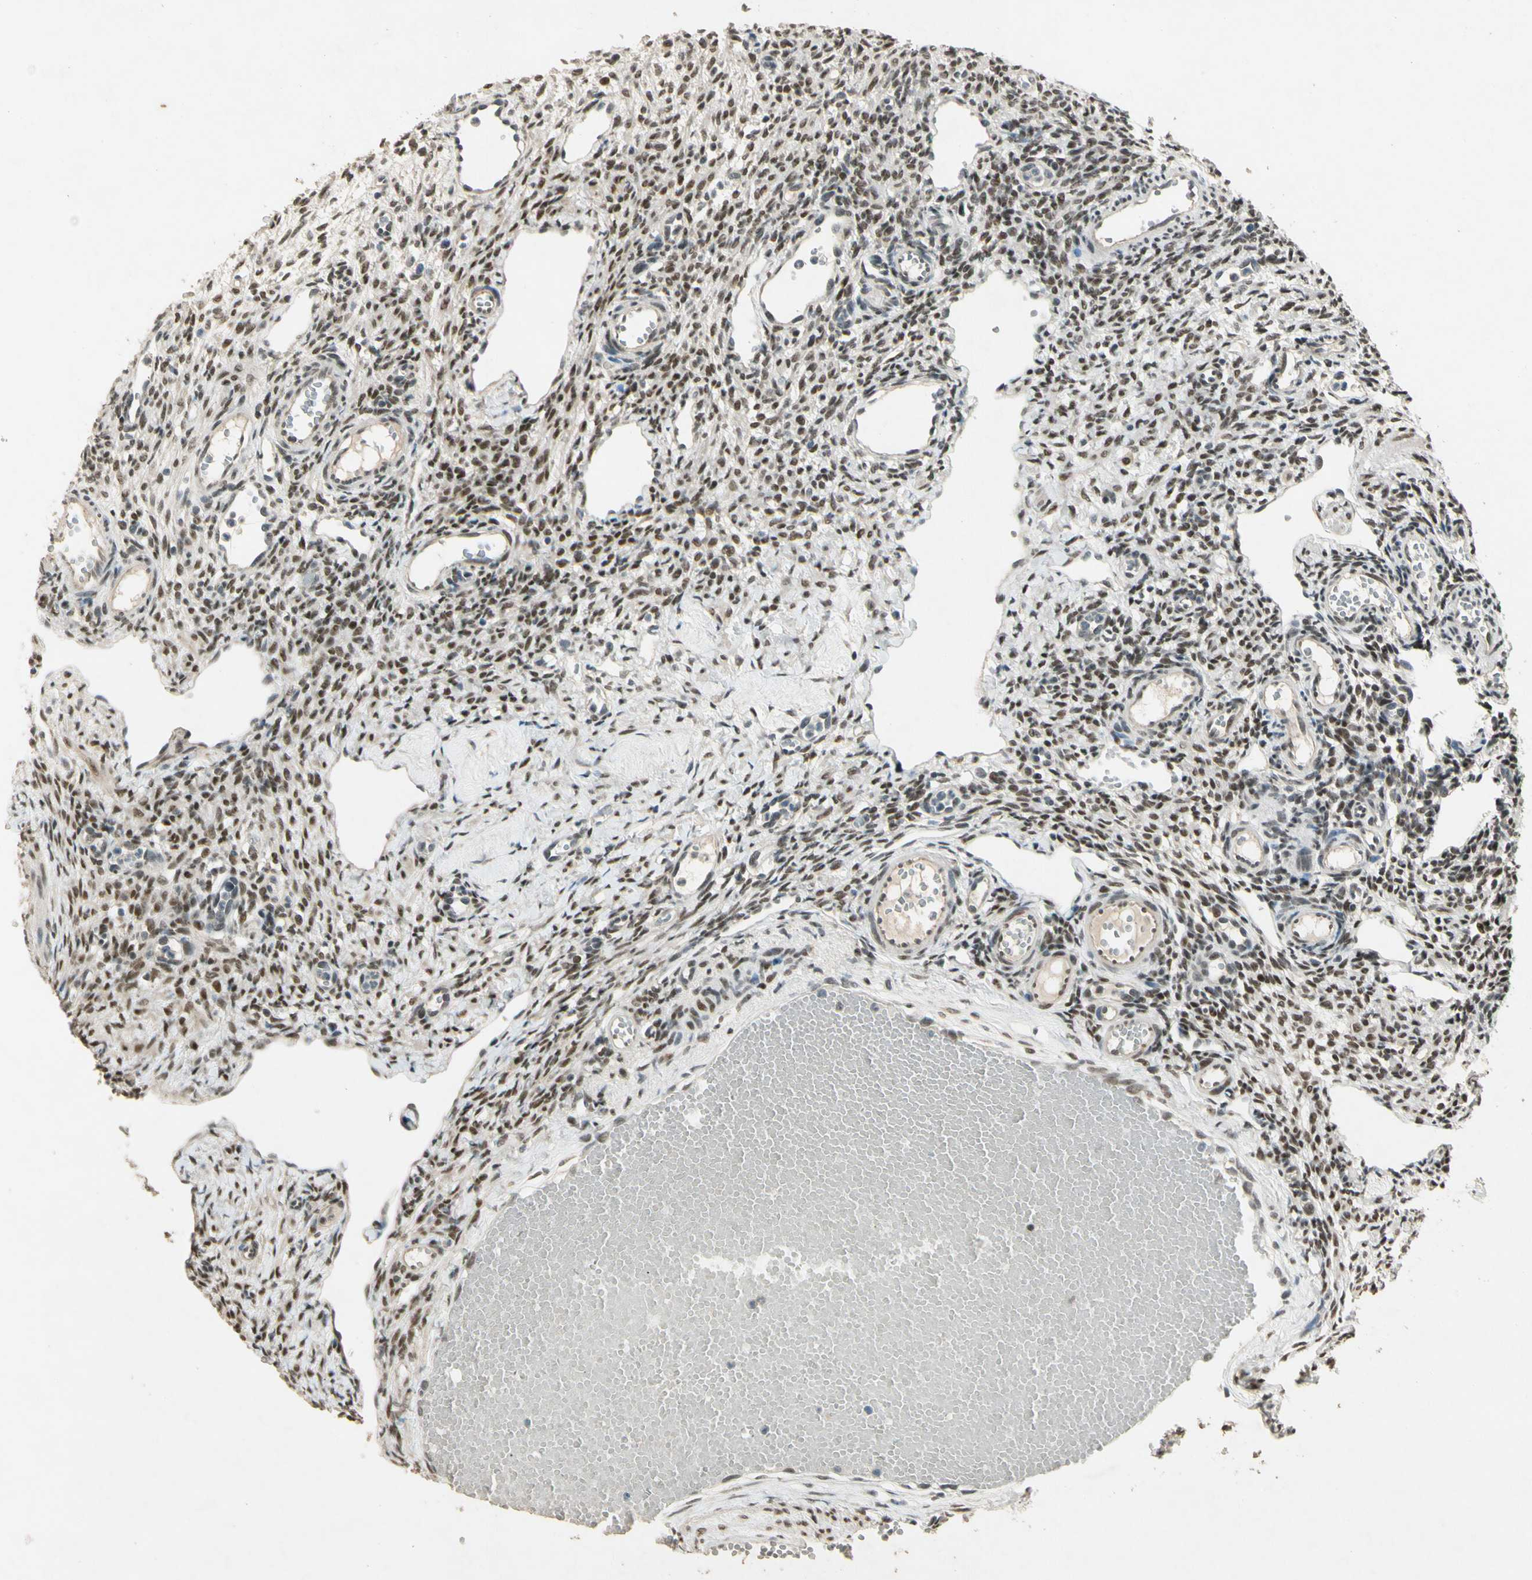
{"staining": {"intensity": "moderate", "quantity": ">75%", "location": "nuclear"}, "tissue": "ovary", "cell_type": "Ovarian stroma cells", "image_type": "normal", "snomed": [{"axis": "morphology", "description": "Normal tissue, NOS"}, {"axis": "topography", "description": "Ovary"}], "caption": "IHC staining of normal ovary, which displays medium levels of moderate nuclear expression in about >75% of ovarian stroma cells indicating moderate nuclear protein staining. The staining was performed using DAB (brown) for protein detection and nuclei were counterstained in hematoxylin (blue).", "gene": "ZBTB4", "patient": {"sex": "female", "age": 33}}